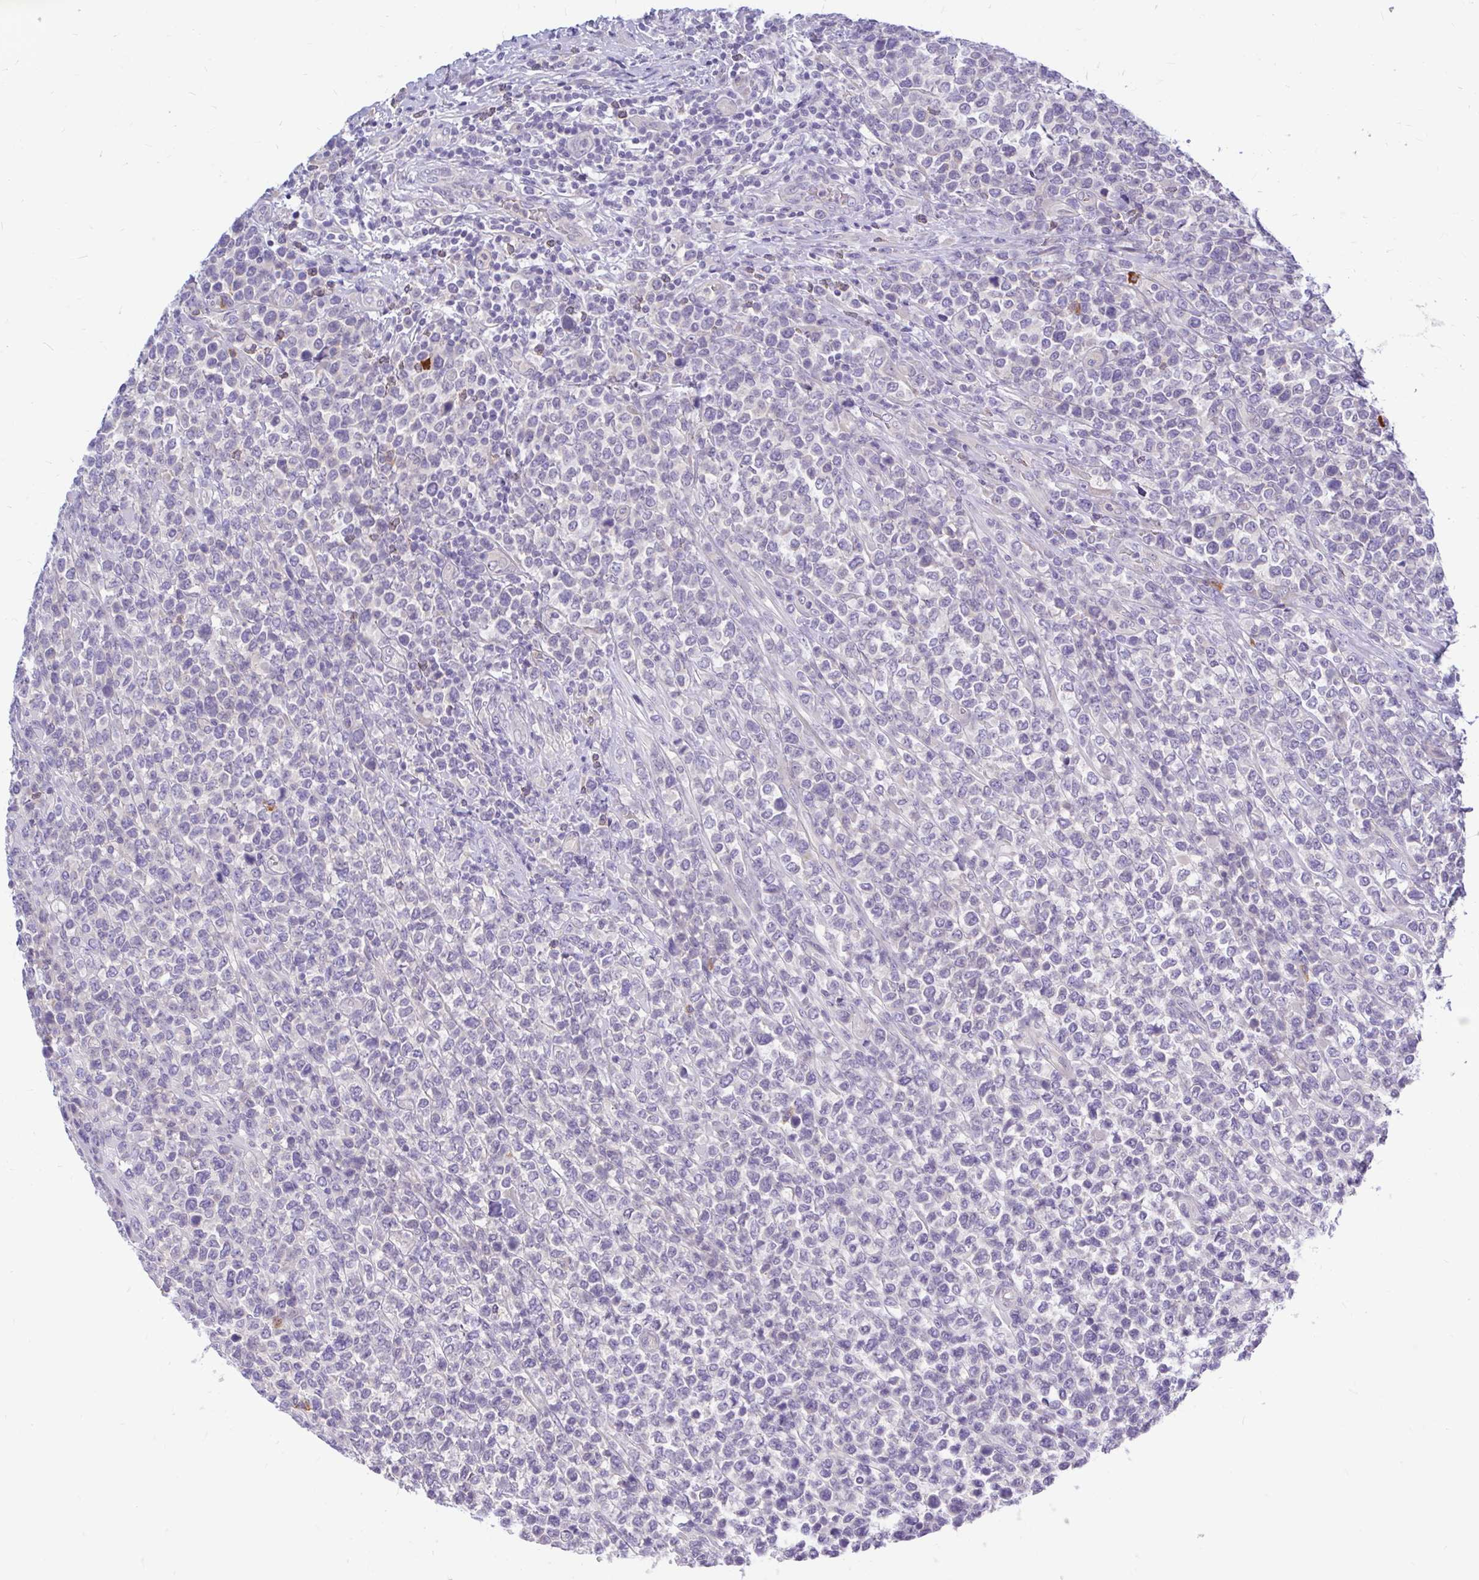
{"staining": {"intensity": "negative", "quantity": "none", "location": "none"}, "tissue": "lymphoma", "cell_type": "Tumor cells", "image_type": "cancer", "snomed": [{"axis": "morphology", "description": "Malignant lymphoma, non-Hodgkin's type, High grade"}, {"axis": "topography", "description": "Soft tissue"}], "caption": "Tumor cells are negative for protein expression in human high-grade malignant lymphoma, non-Hodgkin's type. Brightfield microscopy of immunohistochemistry stained with DAB (brown) and hematoxylin (blue), captured at high magnification.", "gene": "MAP1LC3A", "patient": {"sex": "female", "age": 56}}